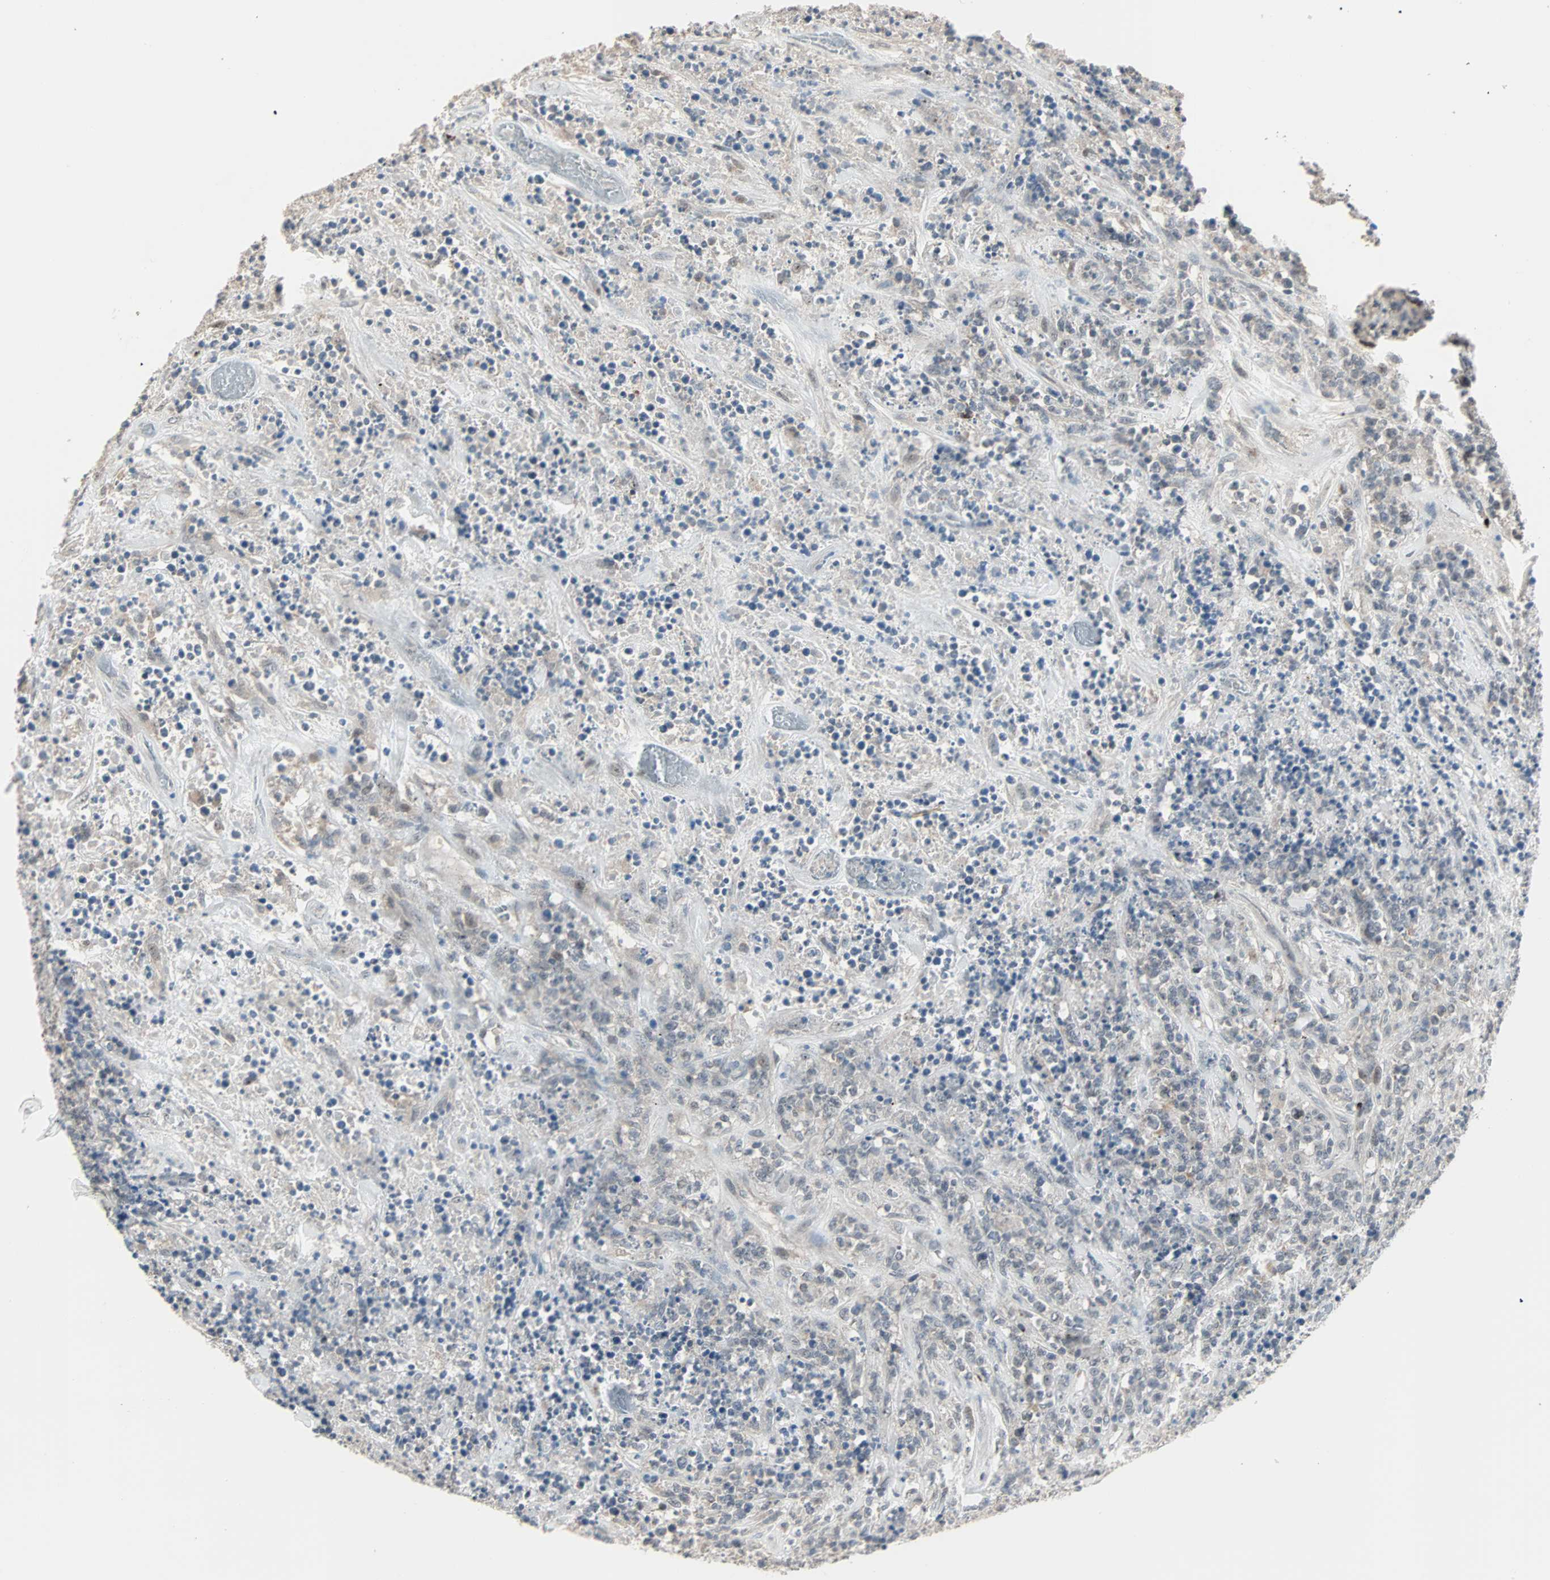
{"staining": {"intensity": "weak", "quantity": ">75%", "location": "cytoplasmic/membranous"}, "tissue": "lymphoma", "cell_type": "Tumor cells", "image_type": "cancer", "snomed": [{"axis": "morphology", "description": "Malignant lymphoma, non-Hodgkin's type, High grade"}, {"axis": "topography", "description": "Soft tissue"}], "caption": "Weak cytoplasmic/membranous positivity is seen in about >75% of tumor cells in high-grade malignant lymphoma, non-Hodgkin's type.", "gene": "KDM4A", "patient": {"sex": "male", "age": 18}}